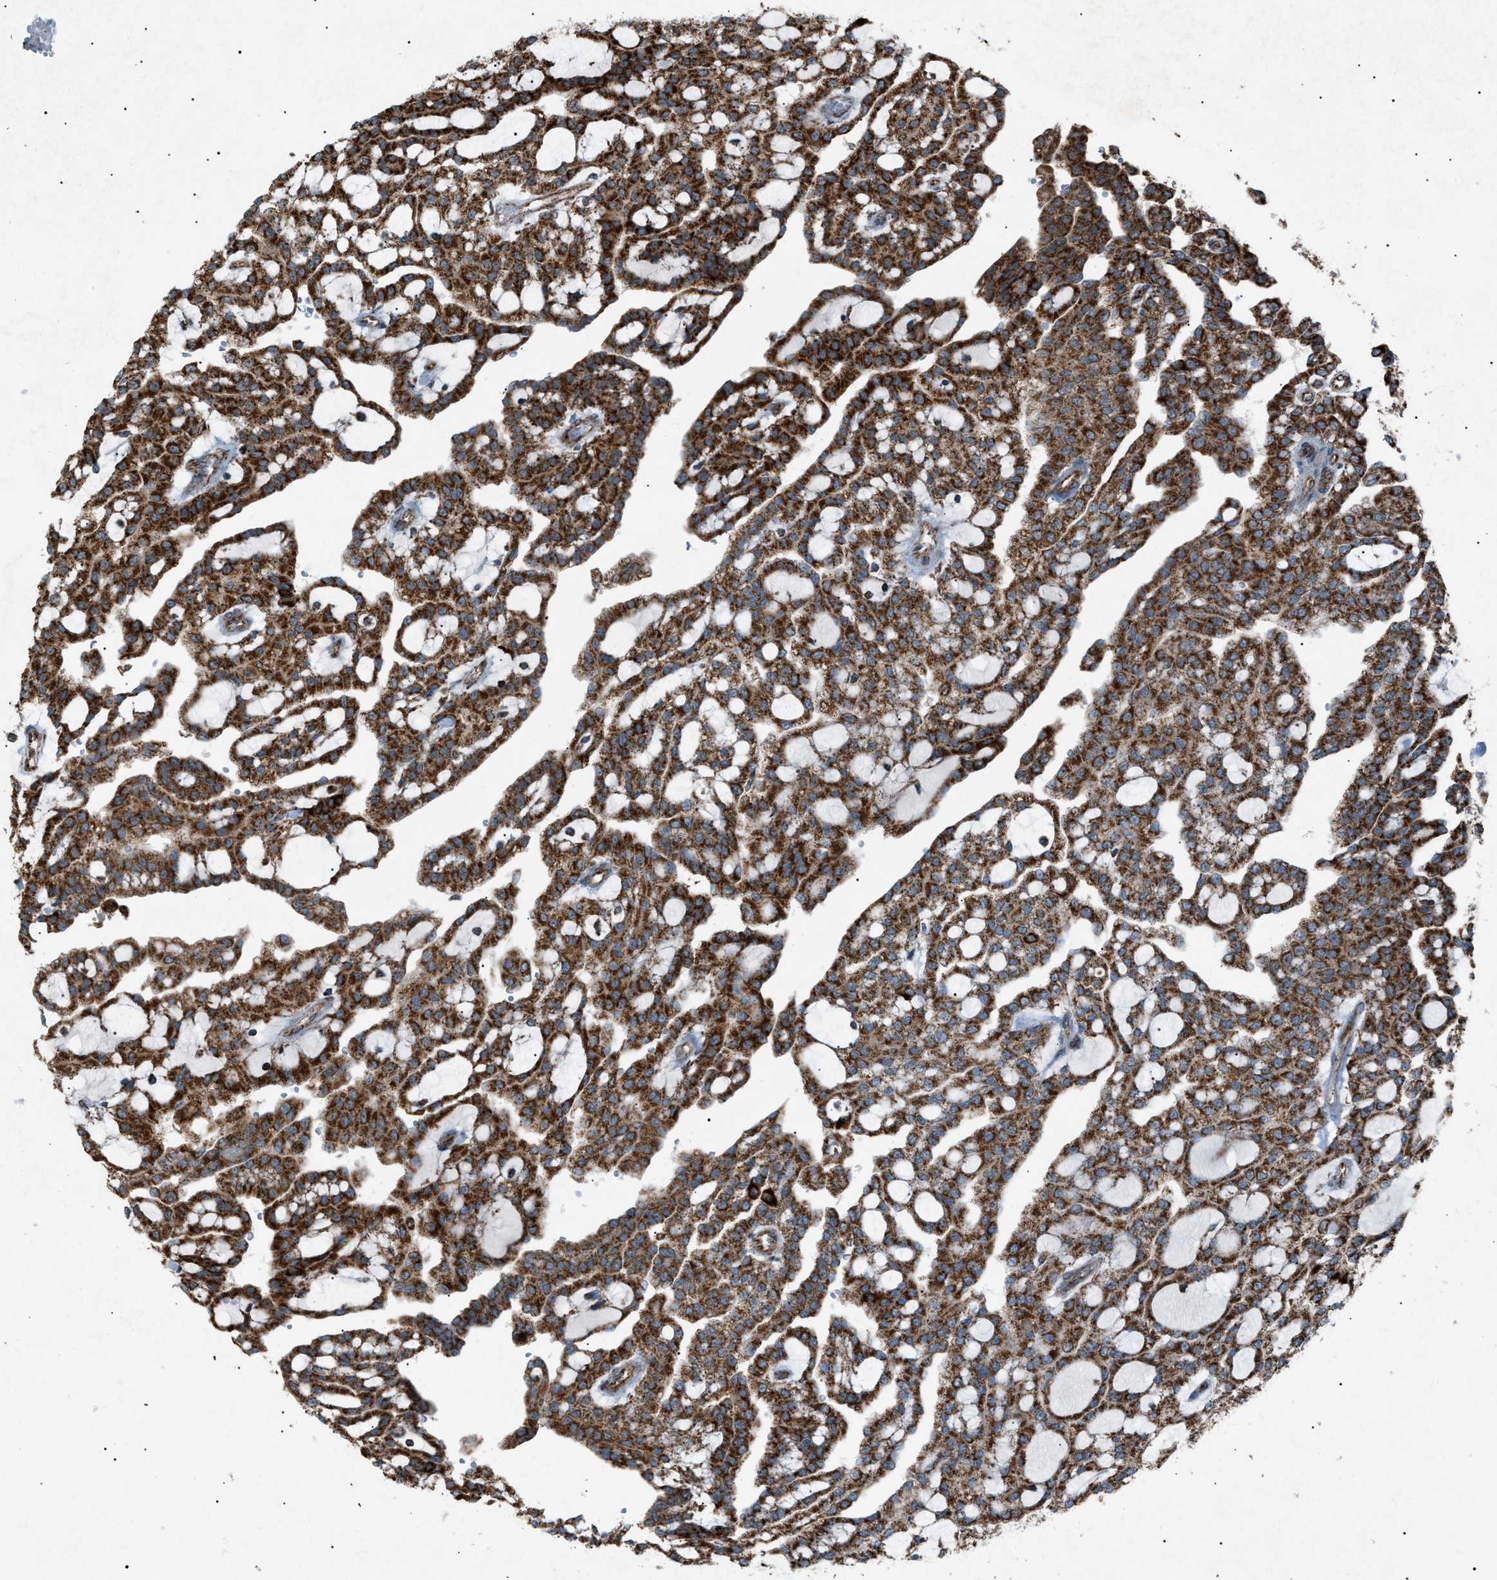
{"staining": {"intensity": "strong", "quantity": ">75%", "location": "cytoplasmic/membranous"}, "tissue": "renal cancer", "cell_type": "Tumor cells", "image_type": "cancer", "snomed": [{"axis": "morphology", "description": "Adenocarcinoma, NOS"}, {"axis": "topography", "description": "Kidney"}], "caption": "There is high levels of strong cytoplasmic/membranous staining in tumor cells of renal adenocarcinoma, as demonstrated by immunohistochemical staining (brown color).", "gene": "C1GALT1C1", "patient": {"sex": "male", "age": 63}}